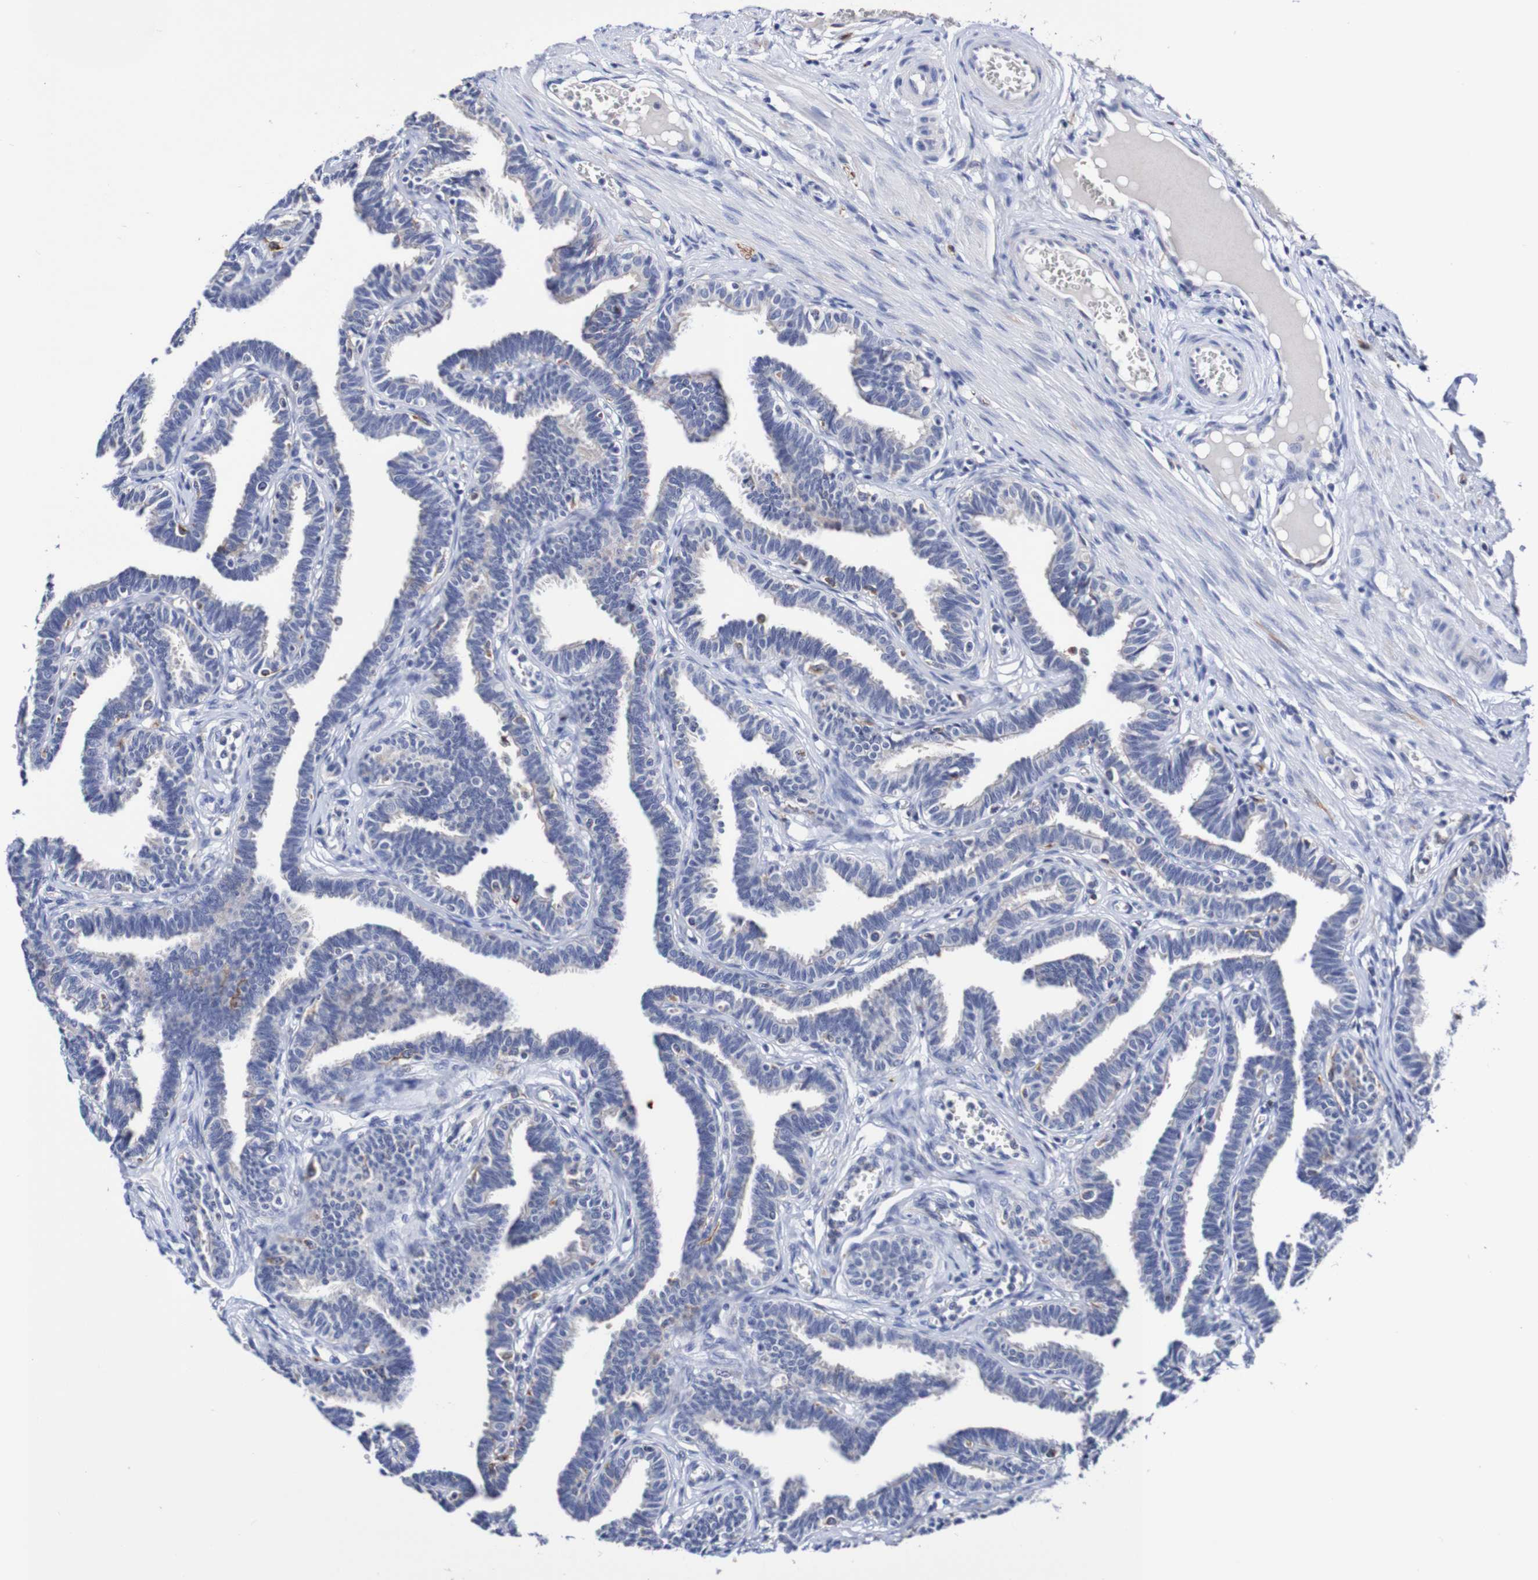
{"staining": {"intensity": "weak", "quantity": "<25%", "location": "cytoplasmic/membranous"}, "tissue": "fallopian tube", "cell_type": "Glandular cells", "image_type": "normal", "snomed": [{"axis": "morphology", "description": "Normal tissue, NOS"}, {"axis": "topography", "description": "Fallopian tube"}, {"axis": "topography", "description": "Ovary"}], "caption": "An IHC photomicrograph of benign fallopian tube is shown. There is no staining in glandular cells of fallopian tube.", "gene": "SEZ6", "patient": {"sex": "female", "age": 23}}